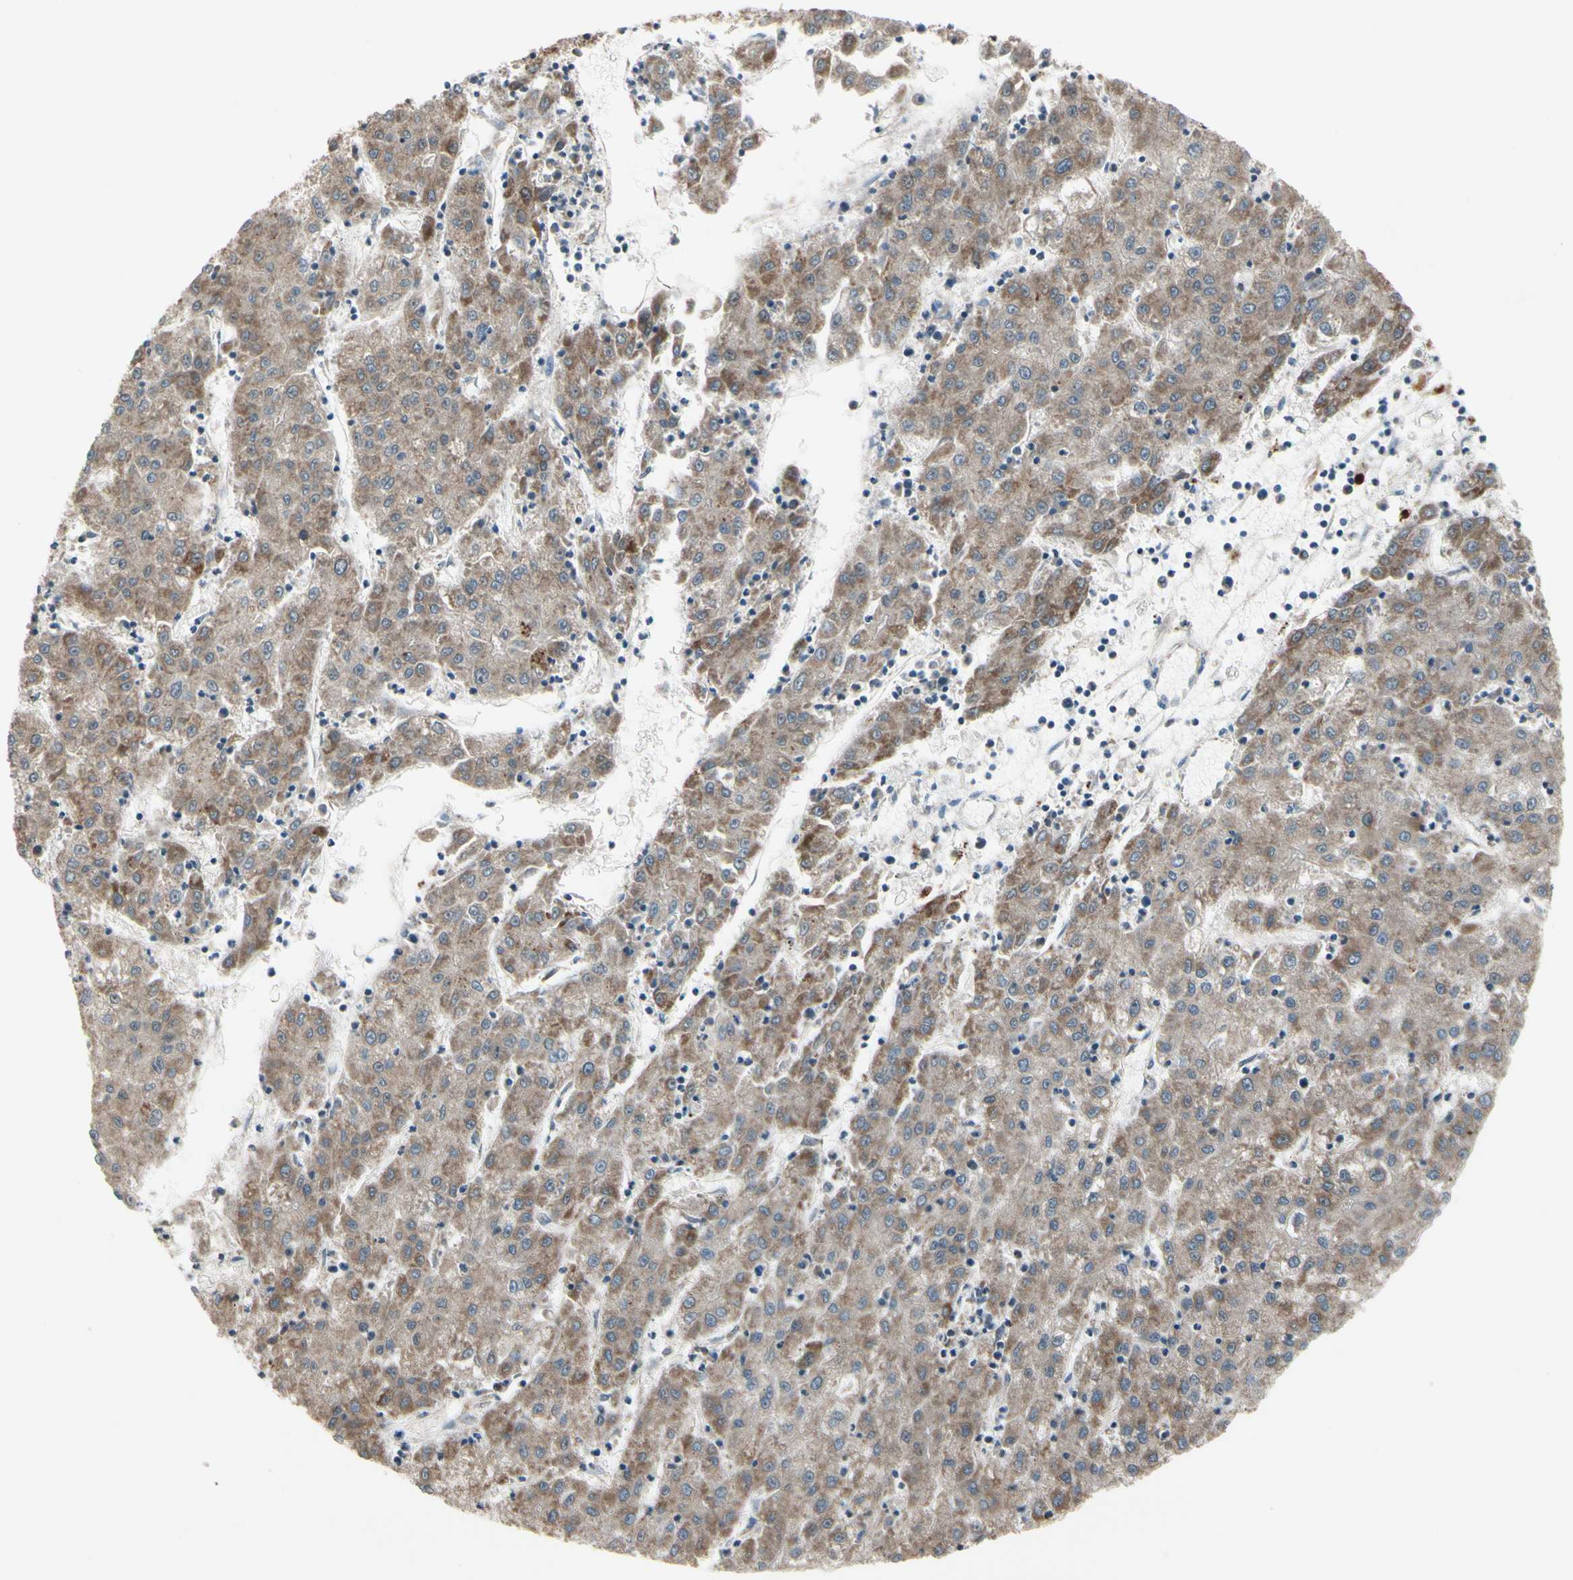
{"staining": {"intensity": "moderate", "quantity": ">75%", "location": "cytoplasmic/membranous"}, "tissue": "liver cancer", "cell_type": "Tumor cells", "image_type": "cancer", "snomed": [{"axis": "morphology", "description": "Carcinoma, Hepatocellular, NOS"}, {"axis": "topography", "description": "Liver"}], "caption": "High-power microscopy captured an immunohistochemistry micrograph of liver cancer, revealing moderate cytoplasmic/membranous expression in approximately >75% of tumor cells. Using DAB (brown) and hematoxylin (blue) stains, captured at high magnification using brightfield microscopy.", "gene": "CPT1A", "patient": {"sex": "male", "age": 72}}